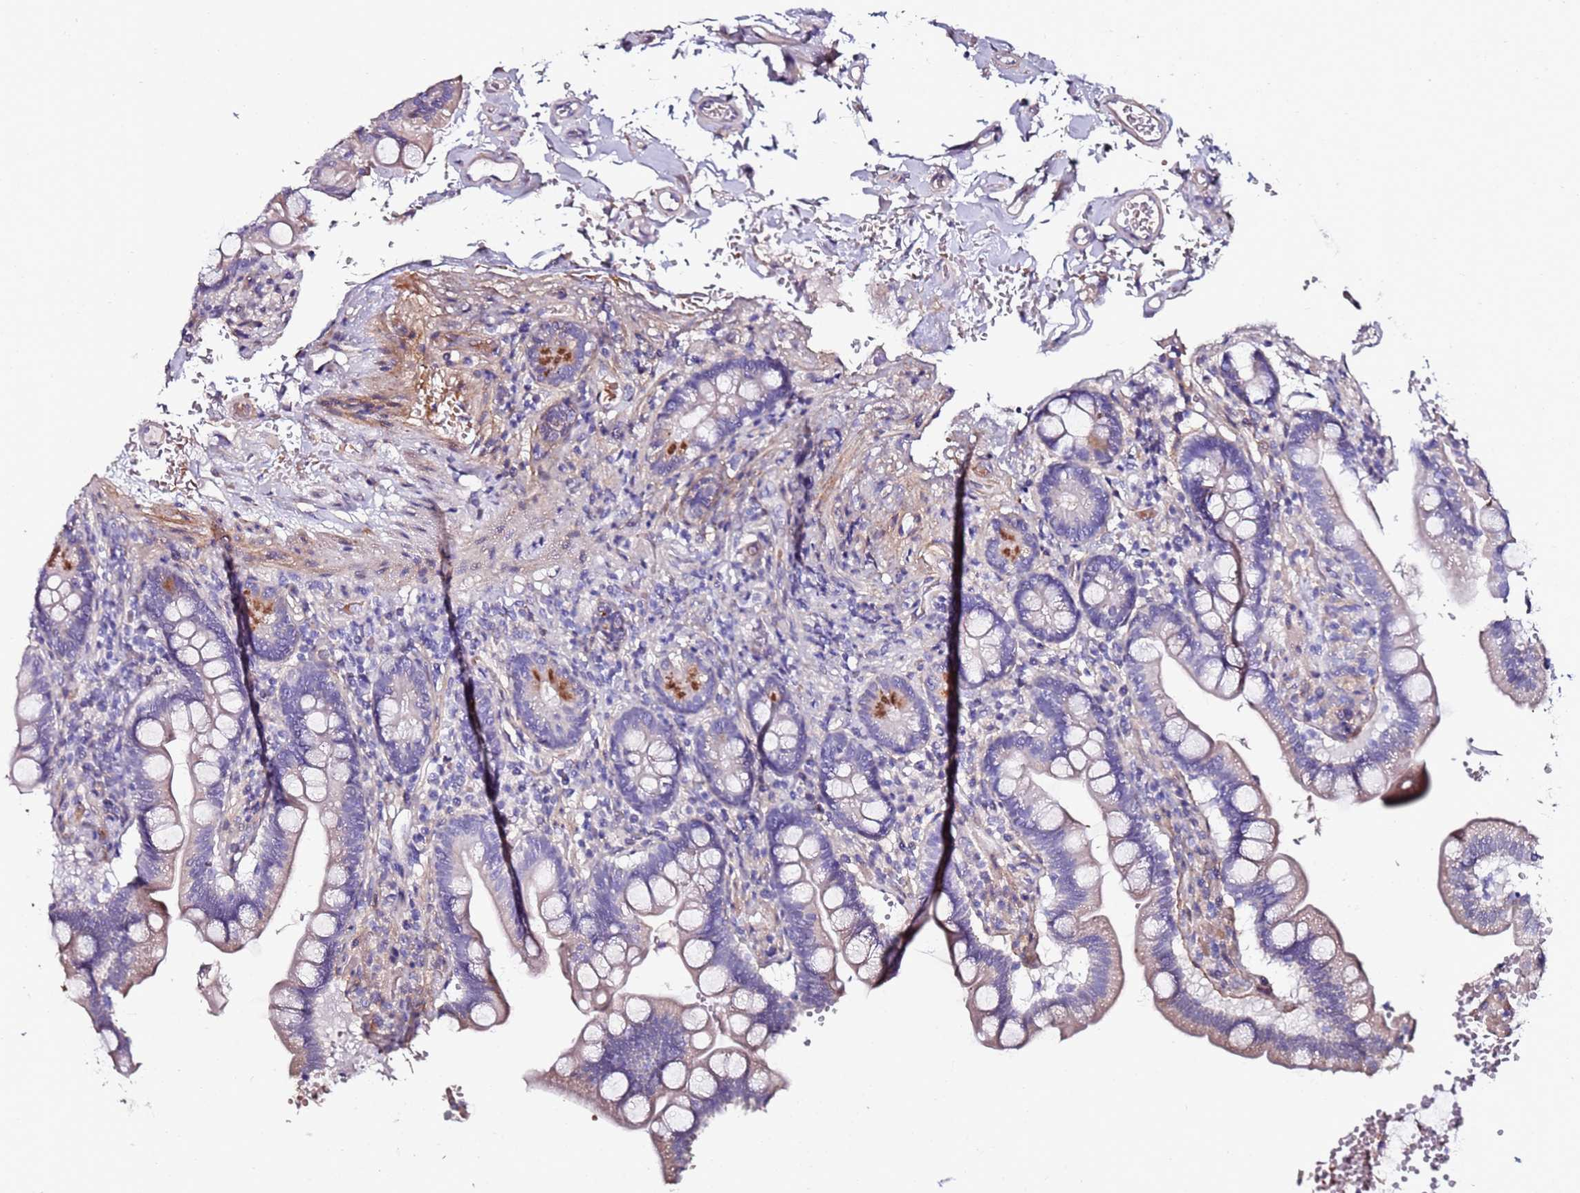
{"staining": {"intensity": "negative", "quantity": "none", "location": "none"}, "tissue": "small intestine", "cell_type": "Glandular cells", "image_type": "normal", "snomed": [{"axis": "morphology", "description": "Normal tissue, NOS"}, {"axis": "topography", "description": "Small intestine"}], "caption": "An immunohistochemistry (IHC) photomicrograph of unremarkable small intestine is shown. There is no staining in glandular cells of small intestine.", "gene": "C3orf80", "patient": {"sex": "female", "age": 64}}